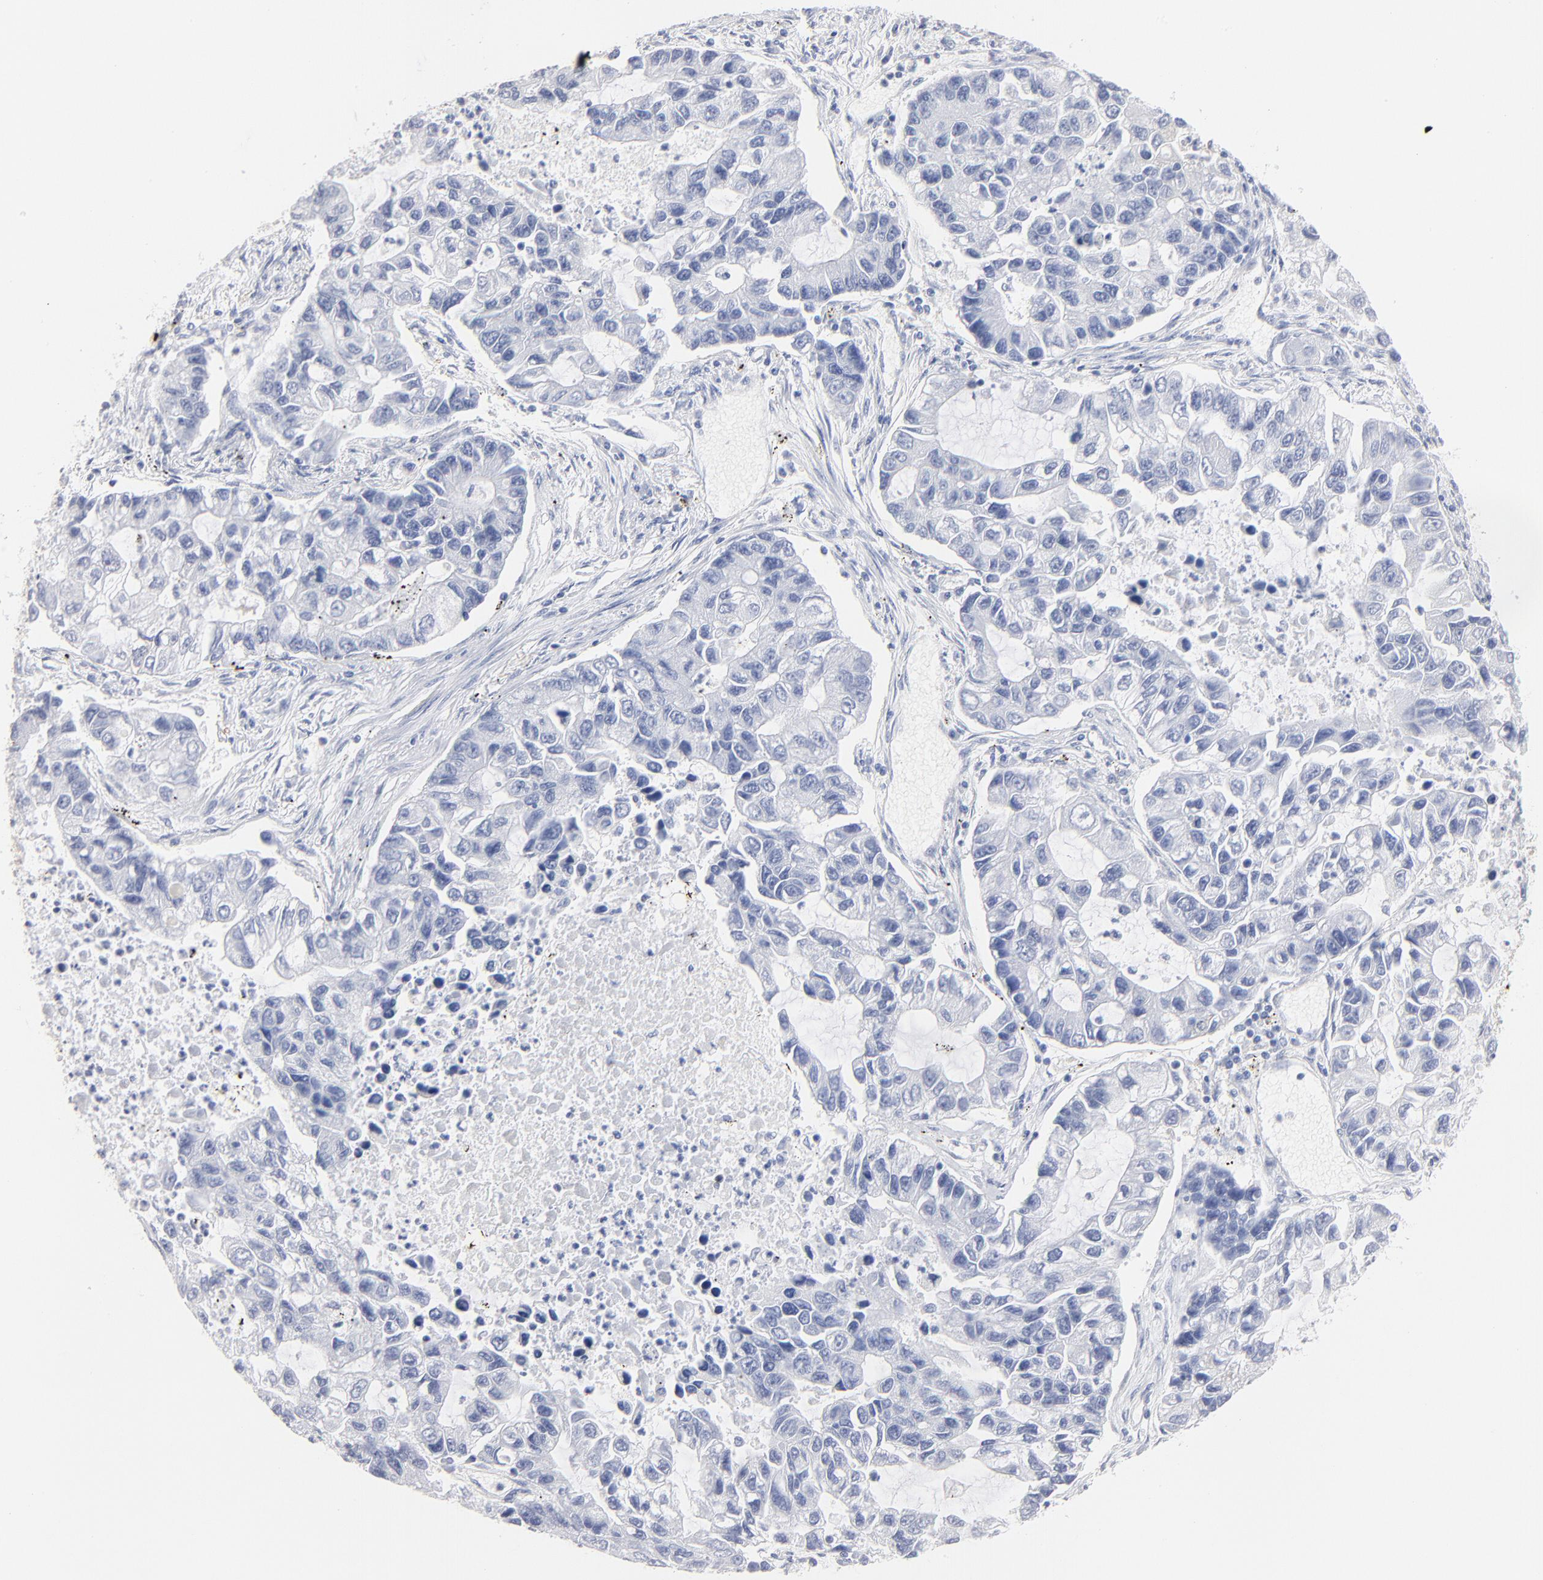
{"staining": {"intensity": "negative", "quantity": "none", "location": "none"}, "tissue": "lung cancer", "cell_type": "Tumor cells", "image_type": "cancer", "snomed": [{"axis": "morphology", "description": "Adenocarcinoma, NOS"}, {"axis": "topography", "description": "Lung"}], "caption": "The image reveals no staining of tumor cells in lung cancer.", "gene": "IFIT2", "patient": {"sex": "female", "age": 51}}